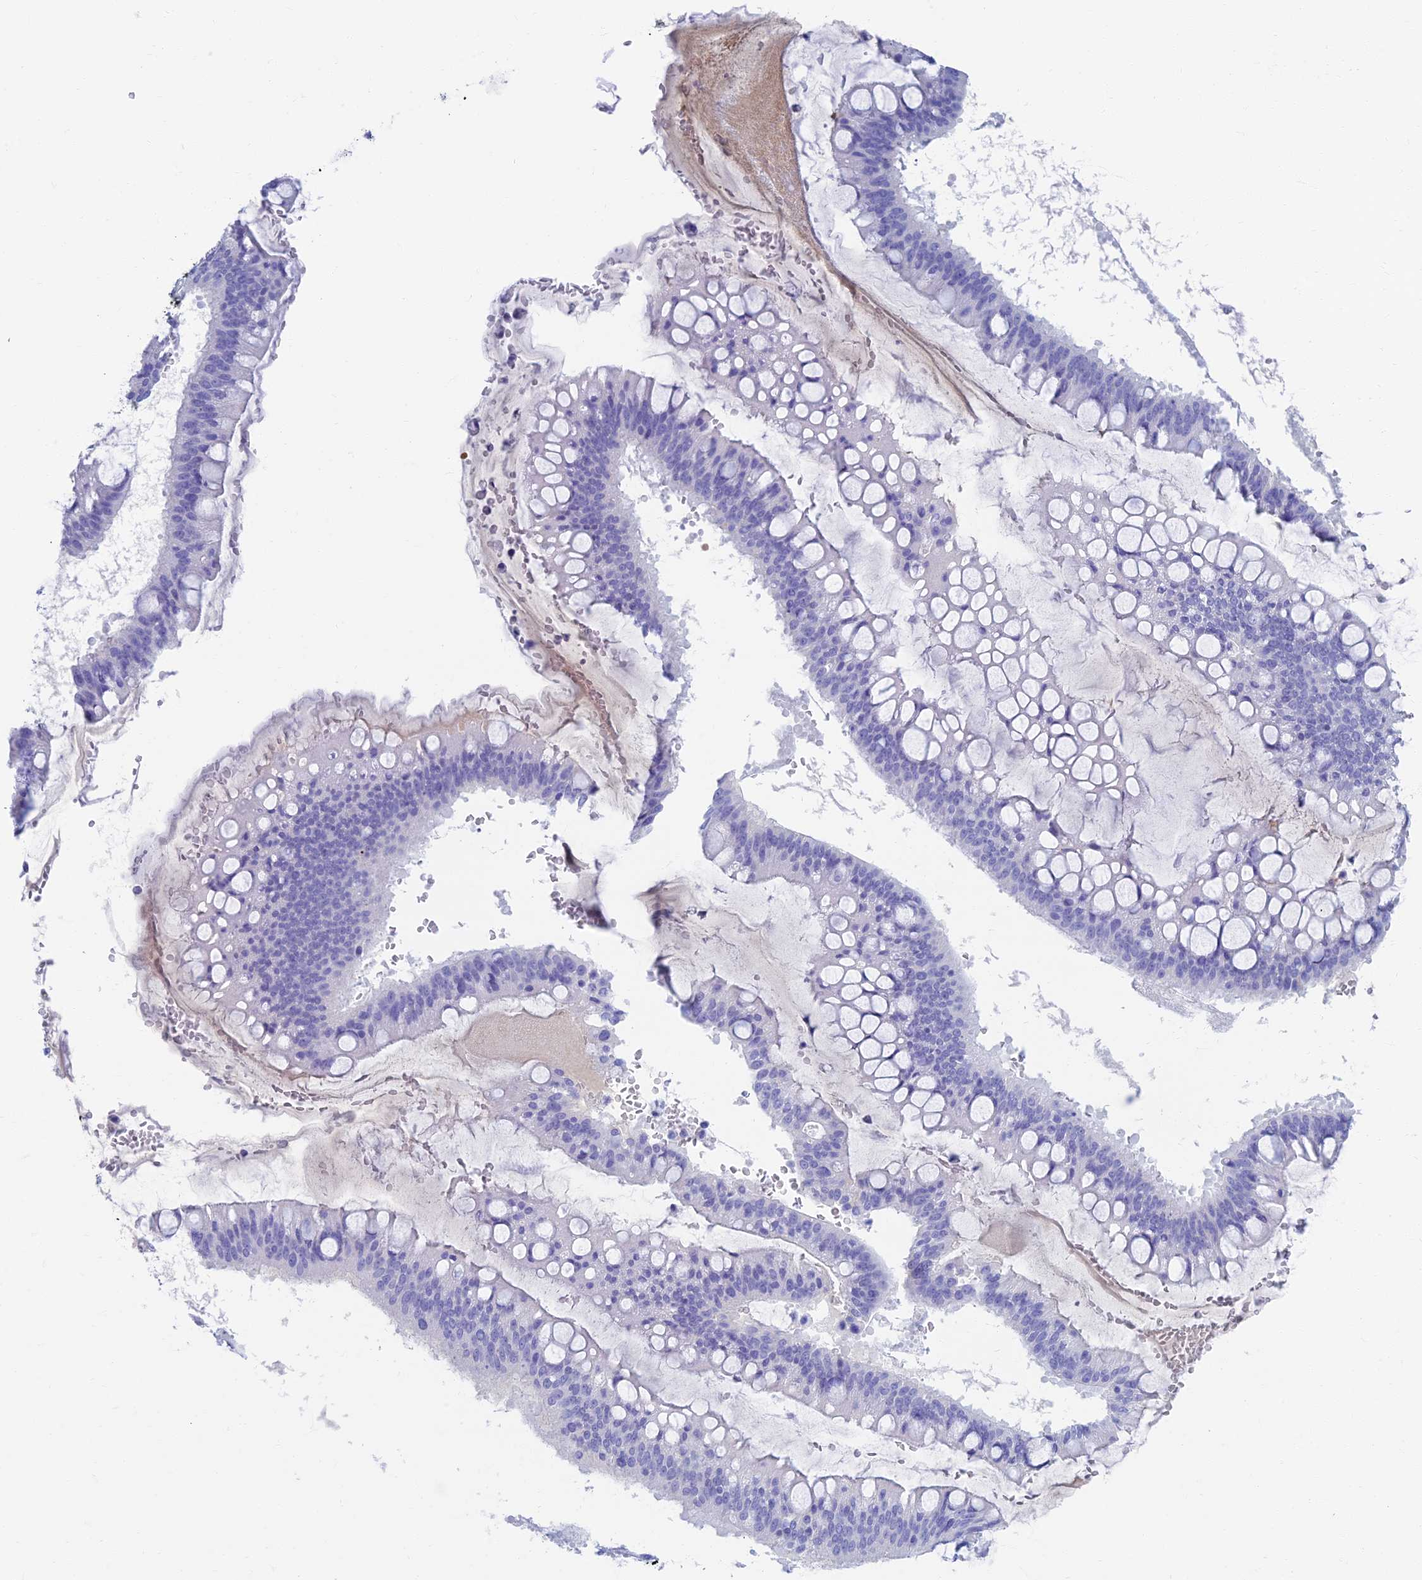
{"staining": {"intensity": "negative", "quantity": "none", "location": "none"}, "tissue": "ovarian cancer", "cell_type": "Tumor cells", "image_type": "cancer", "snomed": [{"axis": "morphology", "description": "Cystadenocarcinoma, mucinous, NOS"}, {"axis": "topography", "description": "Ovary"}], "caption": "Immunohistochemical staining of human mucinous cystadenocarcinoma (ovarian) shows no significant expression in tumor cells. (Brightfield microscopy of DAB (3,3'-diaminobenzidine) immunohistochemistry at high magnification).", "gene": "ETFRF1", "patient": {"sex": "female", "age": 73}}